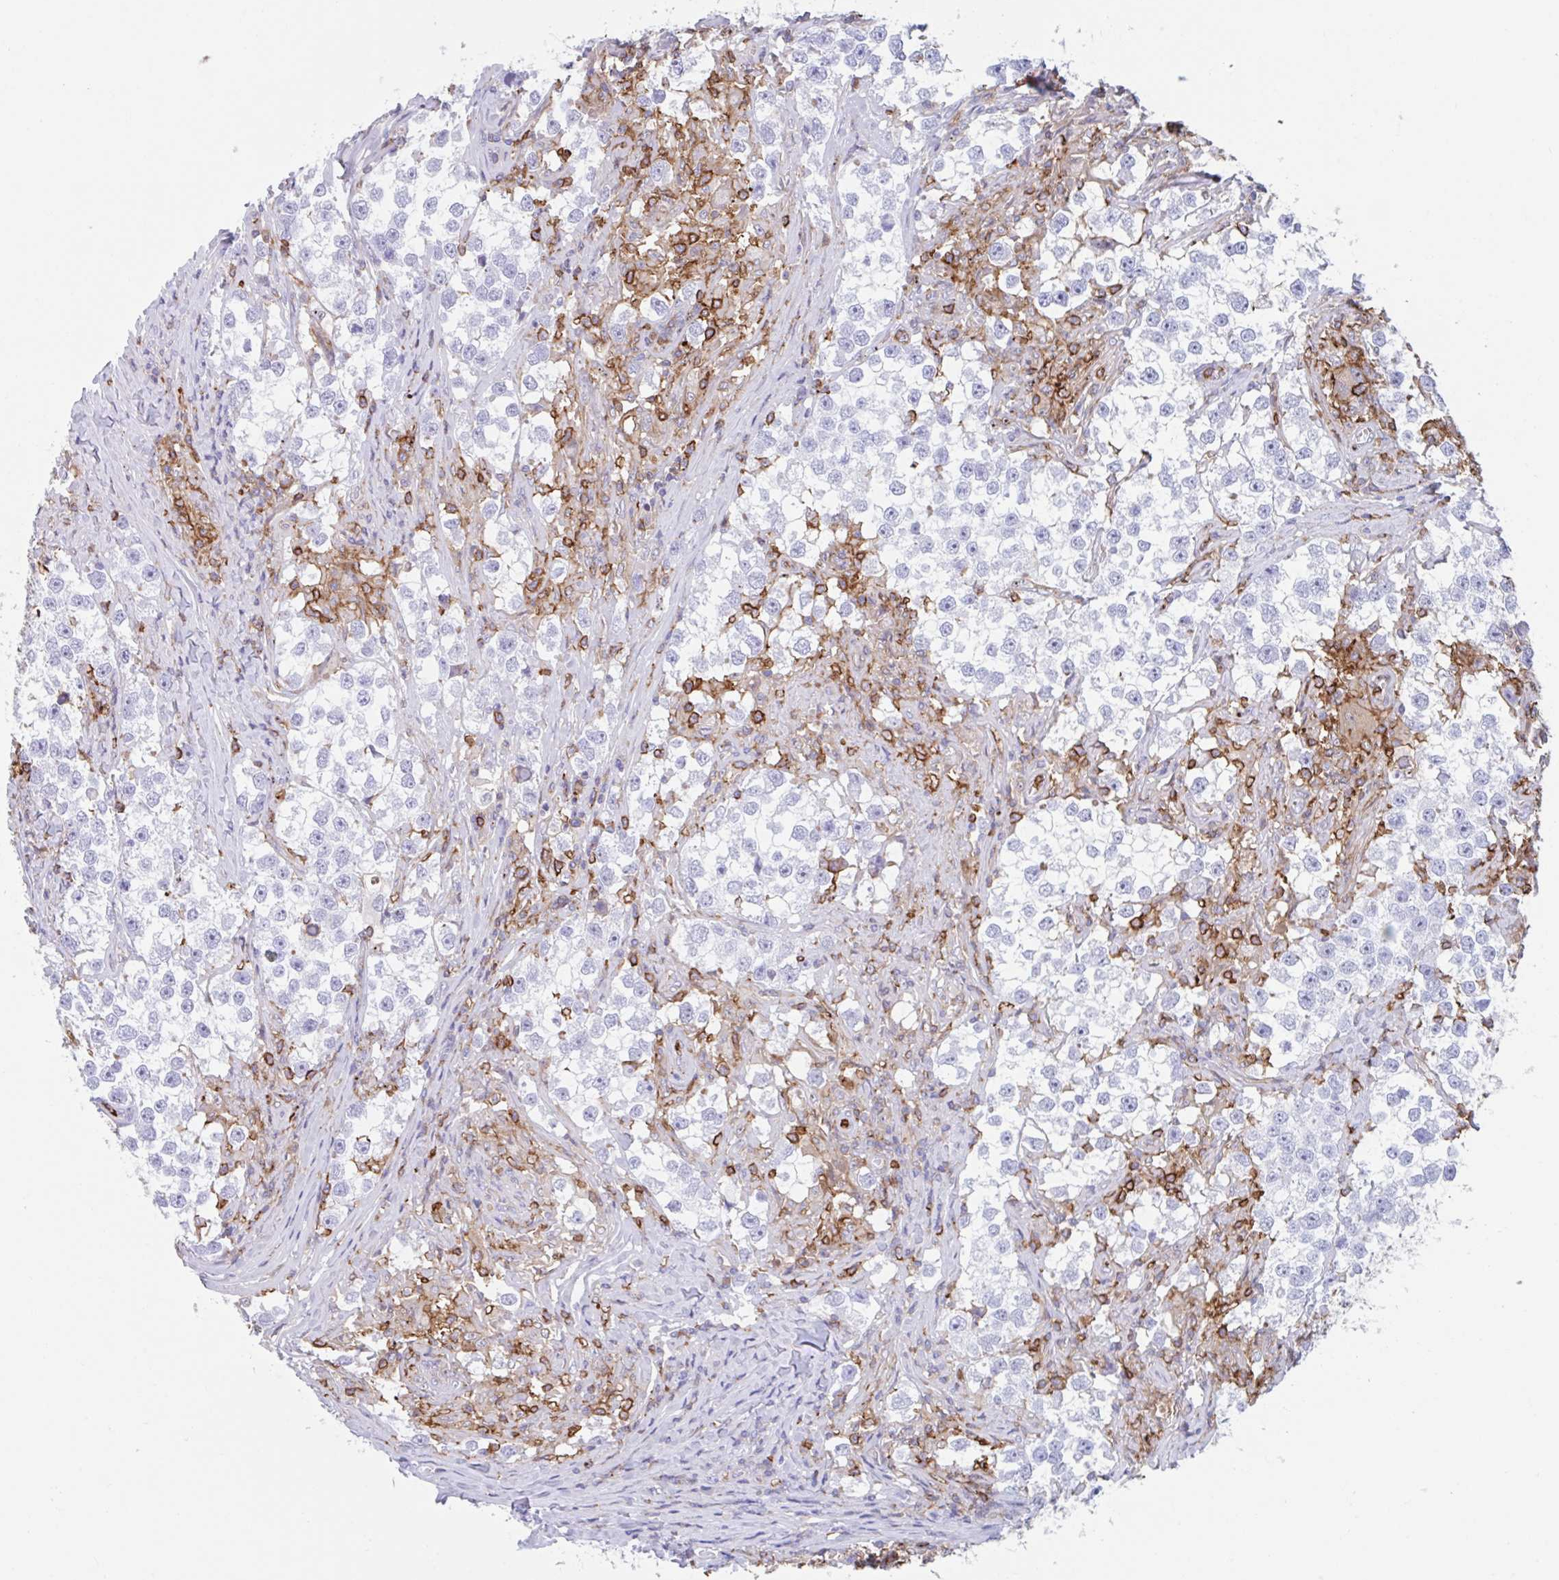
{"staining": {"intensity": "negative", "quantity": "none", "location": "none"}, "tissue": "testis cancer", "cell_type": "Tumor cells", "image_type": "cancer", "snomed": [{"axis": "morphology", "description": "Seminoma, NOS"}, {"axis": "topography", "description": "Testis"}], "caption": "Tumor cells show no significant expression in testis cancer.", "gene": "EFHD1", "patient": {"sex": "male", "age": 46}}